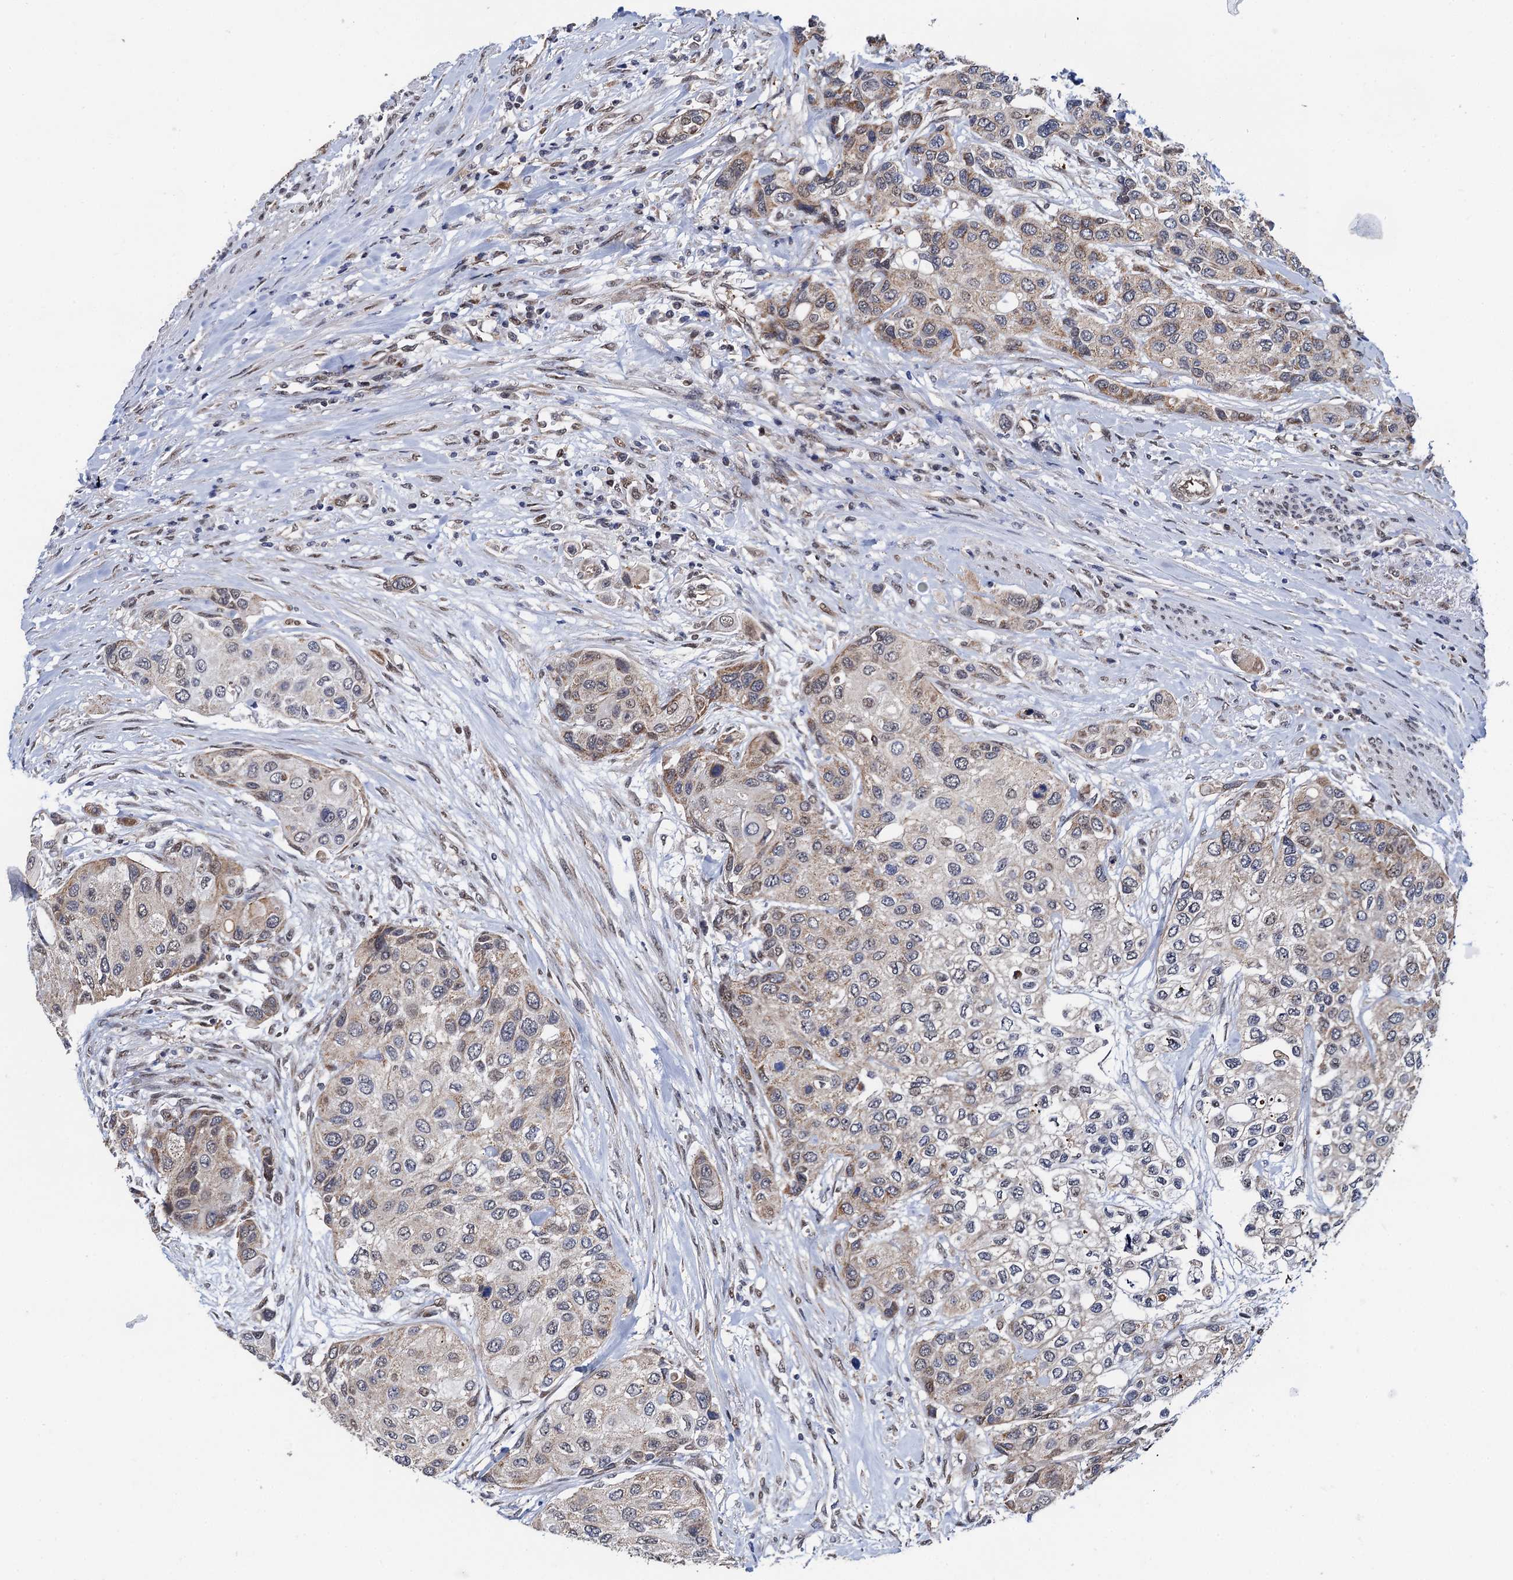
{"staining": {"intensity": "weak", "quantity": "25%-75%", "location": "cytoplasmic/membranous"}, "tissue": "urothelial cancer", "cell_type": "Tumor cells", "image_type": "cancer", "snomed": [{"axis": "morphology", "description": "Normal tissue, NOS"}, {"axis": "morphology", "description": "Urothelial carcinoma, High grade"}, {"axis": "topography", "description": "Vascular tissue"}, {"axis": "topography", "description": "Urinary bladder"}], "caption": "This micrograph displays immunohistochemistry (IHC) staining of urothelial carcinoma (high-grade), with low weak cytoplasmic/membranous positivity in about 25%-75% of tumor cells.", "gene": "PTCD3", "patient": {"sex": "female", "age": 56}}